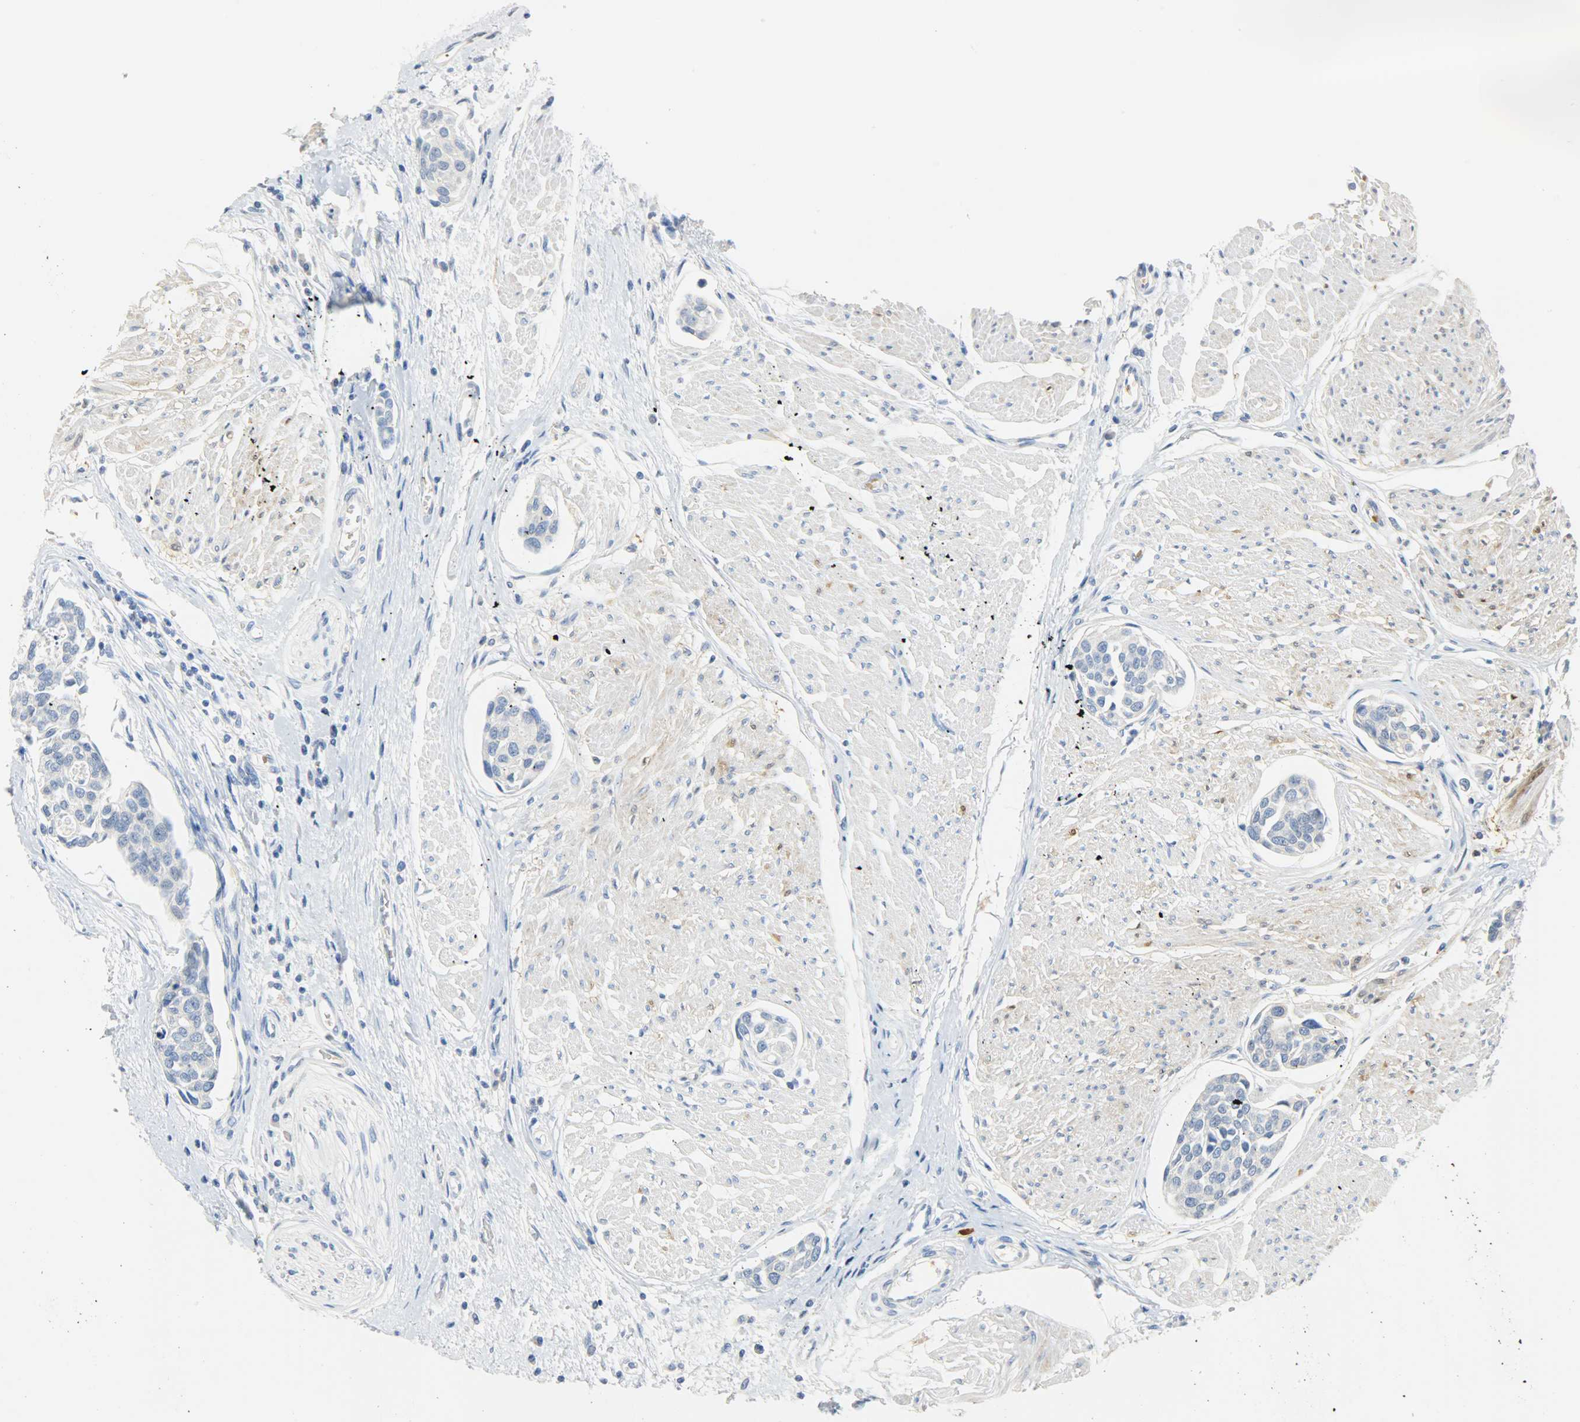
{"staining": {"intensity": "negative", "quantity": "none", "location": "none"}, "tissue": "urothelial cancer", "cell_type": "Tumor cells", "image_type": "cancer", "snomed": [{"axis": "morphology", "description": "Urothelial carcinoma, High grade"}, {"axis": "topography", "description": "Urinary bladder"}], "caption": "Protein analysis of high-grade urothelial carcinoma demonstrates no significant staining in tumor cells. (DAB immunohistochemistry (IHC), high magnification).", "gene": "CA3", "patient": {"sex": "male", "age": 78}}